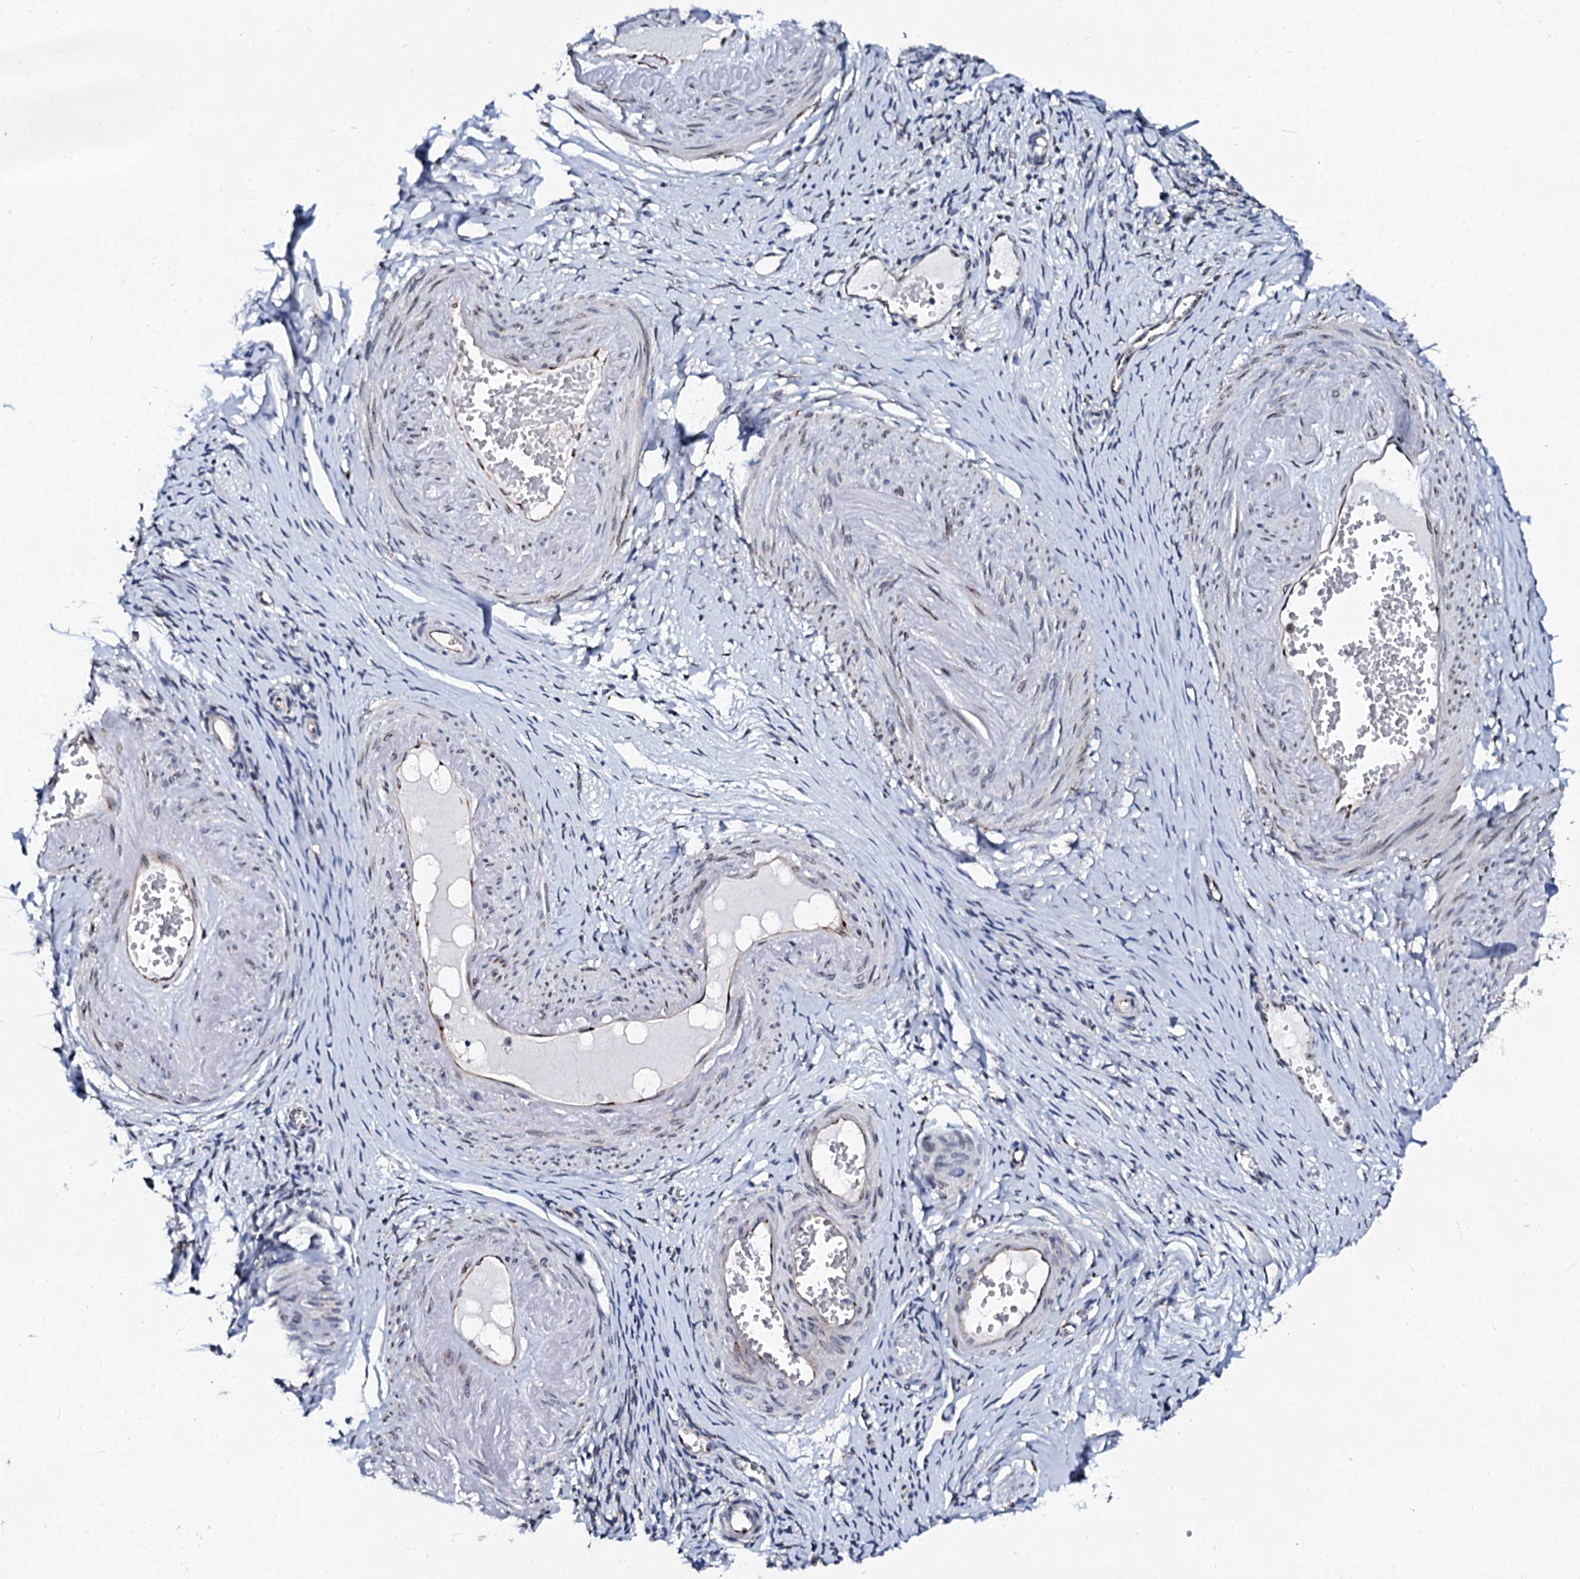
{"staining": {"intensity": "negative", "quantity": "none", "location": "none"}, "tissue": "adipose tissue", "cell_type": "Adipocytes", "image_type": "normal", "snomed": [{"axis": "morphology", "description": "Normal tissue, NOS"}, {"axis": "topography", "description": "Vascular tissue"}, {"axis": "topography", "description": "Fallopian tube"}, {"axis": "topography", "description": "Ovary"}], "caption": "This is an IHC photomicrograph of benign human adipose tissue. There is no expression in adipocytes.", "gene": "TMCO3", "patient": {"sex": "female", "age": 67}}